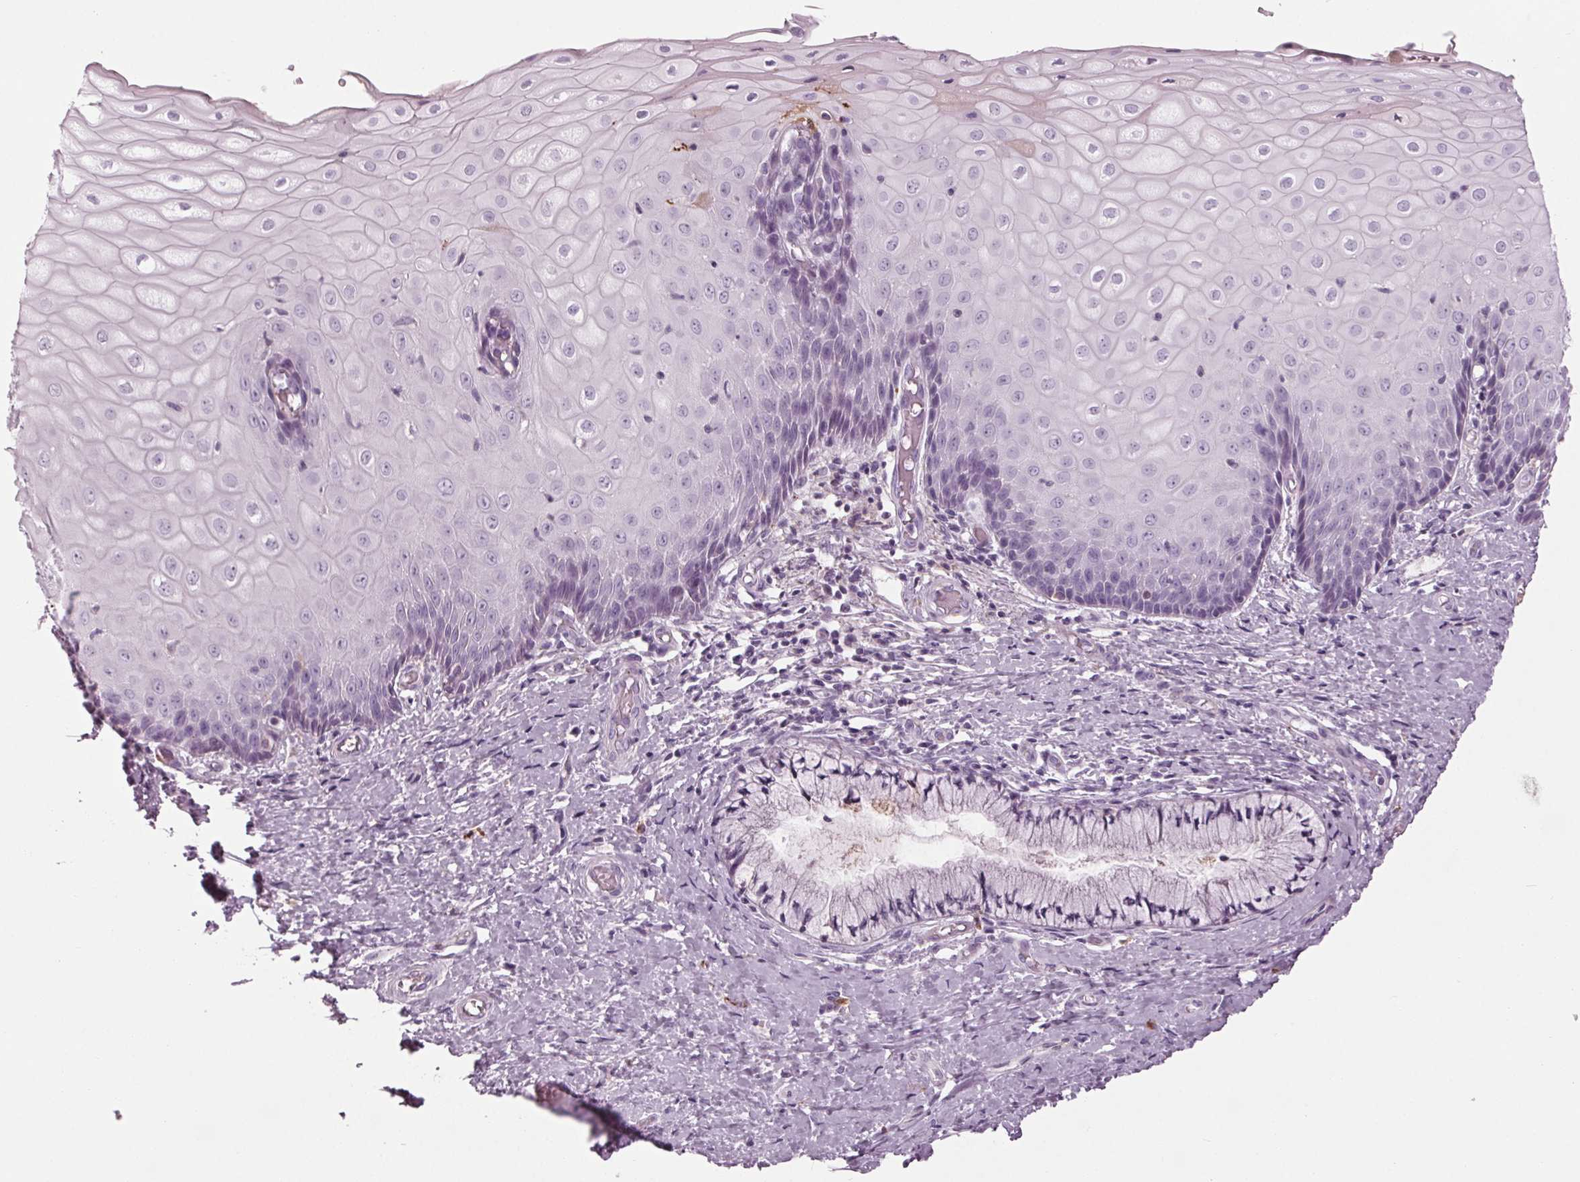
{"staining": {"intensity": "negative", "quantity": "none", "location": "none"}, "tissue": "cervix", "cell_type": "Glandular cells", "image_type": "normal", "snomed": [{"axis": "morphology", "description": "Normal tissue, NOS"}, {"axis": "topography", "description": "Cervix"}], "caption": "Immunohistochemical staining of unremarkable human cervix demonstrates no significant expression in glandular cells. (DAB (3,3'-diaminobenzidine) immunohistochemistry (IHC) with hematoxylin counter stain).", "gene": "CYP3A43", "patient": {"sex": "female", "age": 37}}